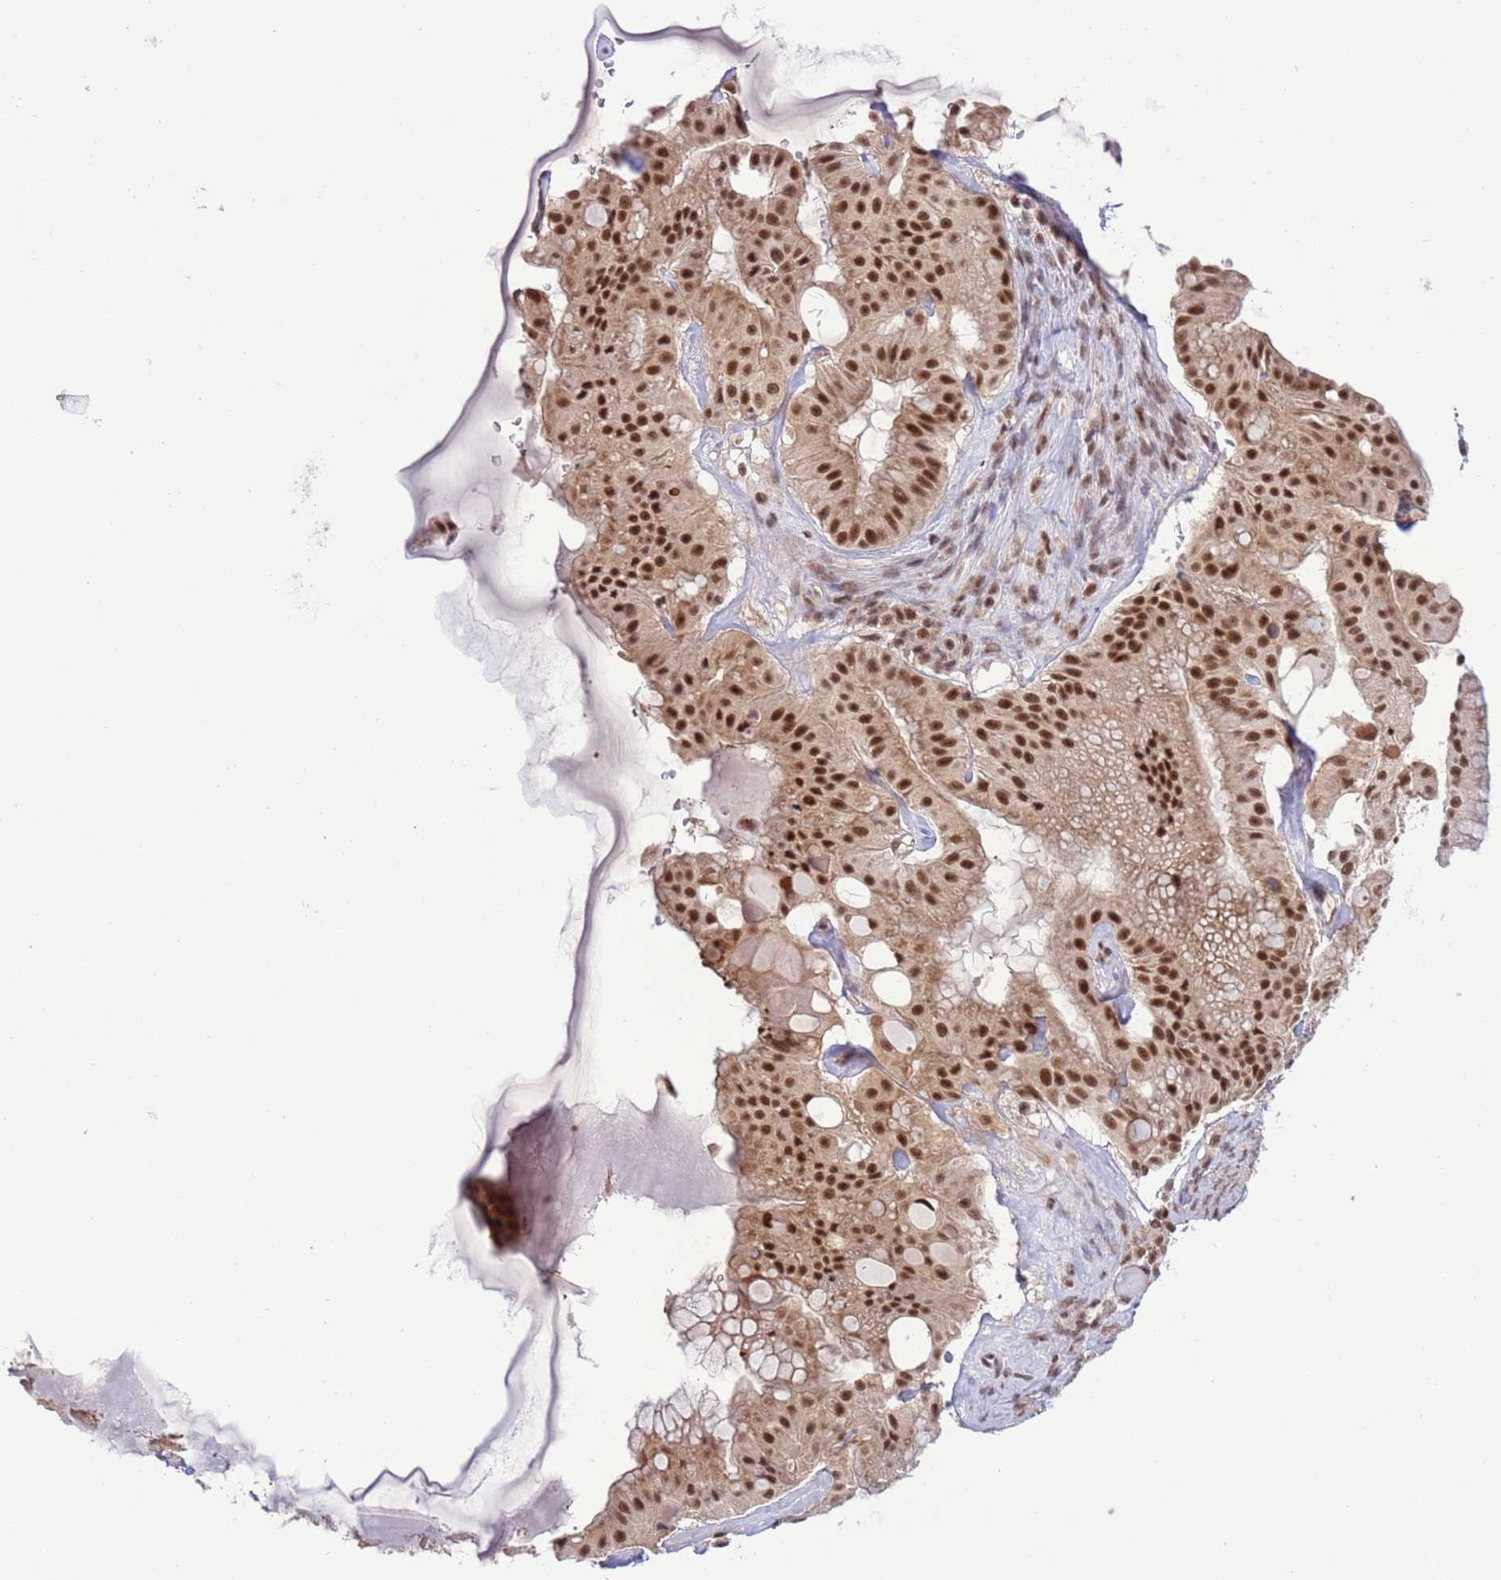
{"staining": {"intensity": "strong", "quantity": ">75%", "location": "nuclear"}, "tissue": "ovarian cancer", "cell_type": "Tumor cells", "image_type": "cancer", "snomed": [{"axis": "morphology", "description": "Cystadenocarcinoma, mucinous, NOS"}, {"axis": "topography", "description": "Ovary"}], "caption": "Immunohistochemistry (IHC) image of mucinous cystadenocarcinoma (ovarian) stained for a protein (brown), which reveals high levels of strong nuclear staining in about >75% of tumor cells.", "gene": "PRPF6", "patient": {"sex": "female", "age": 61}}